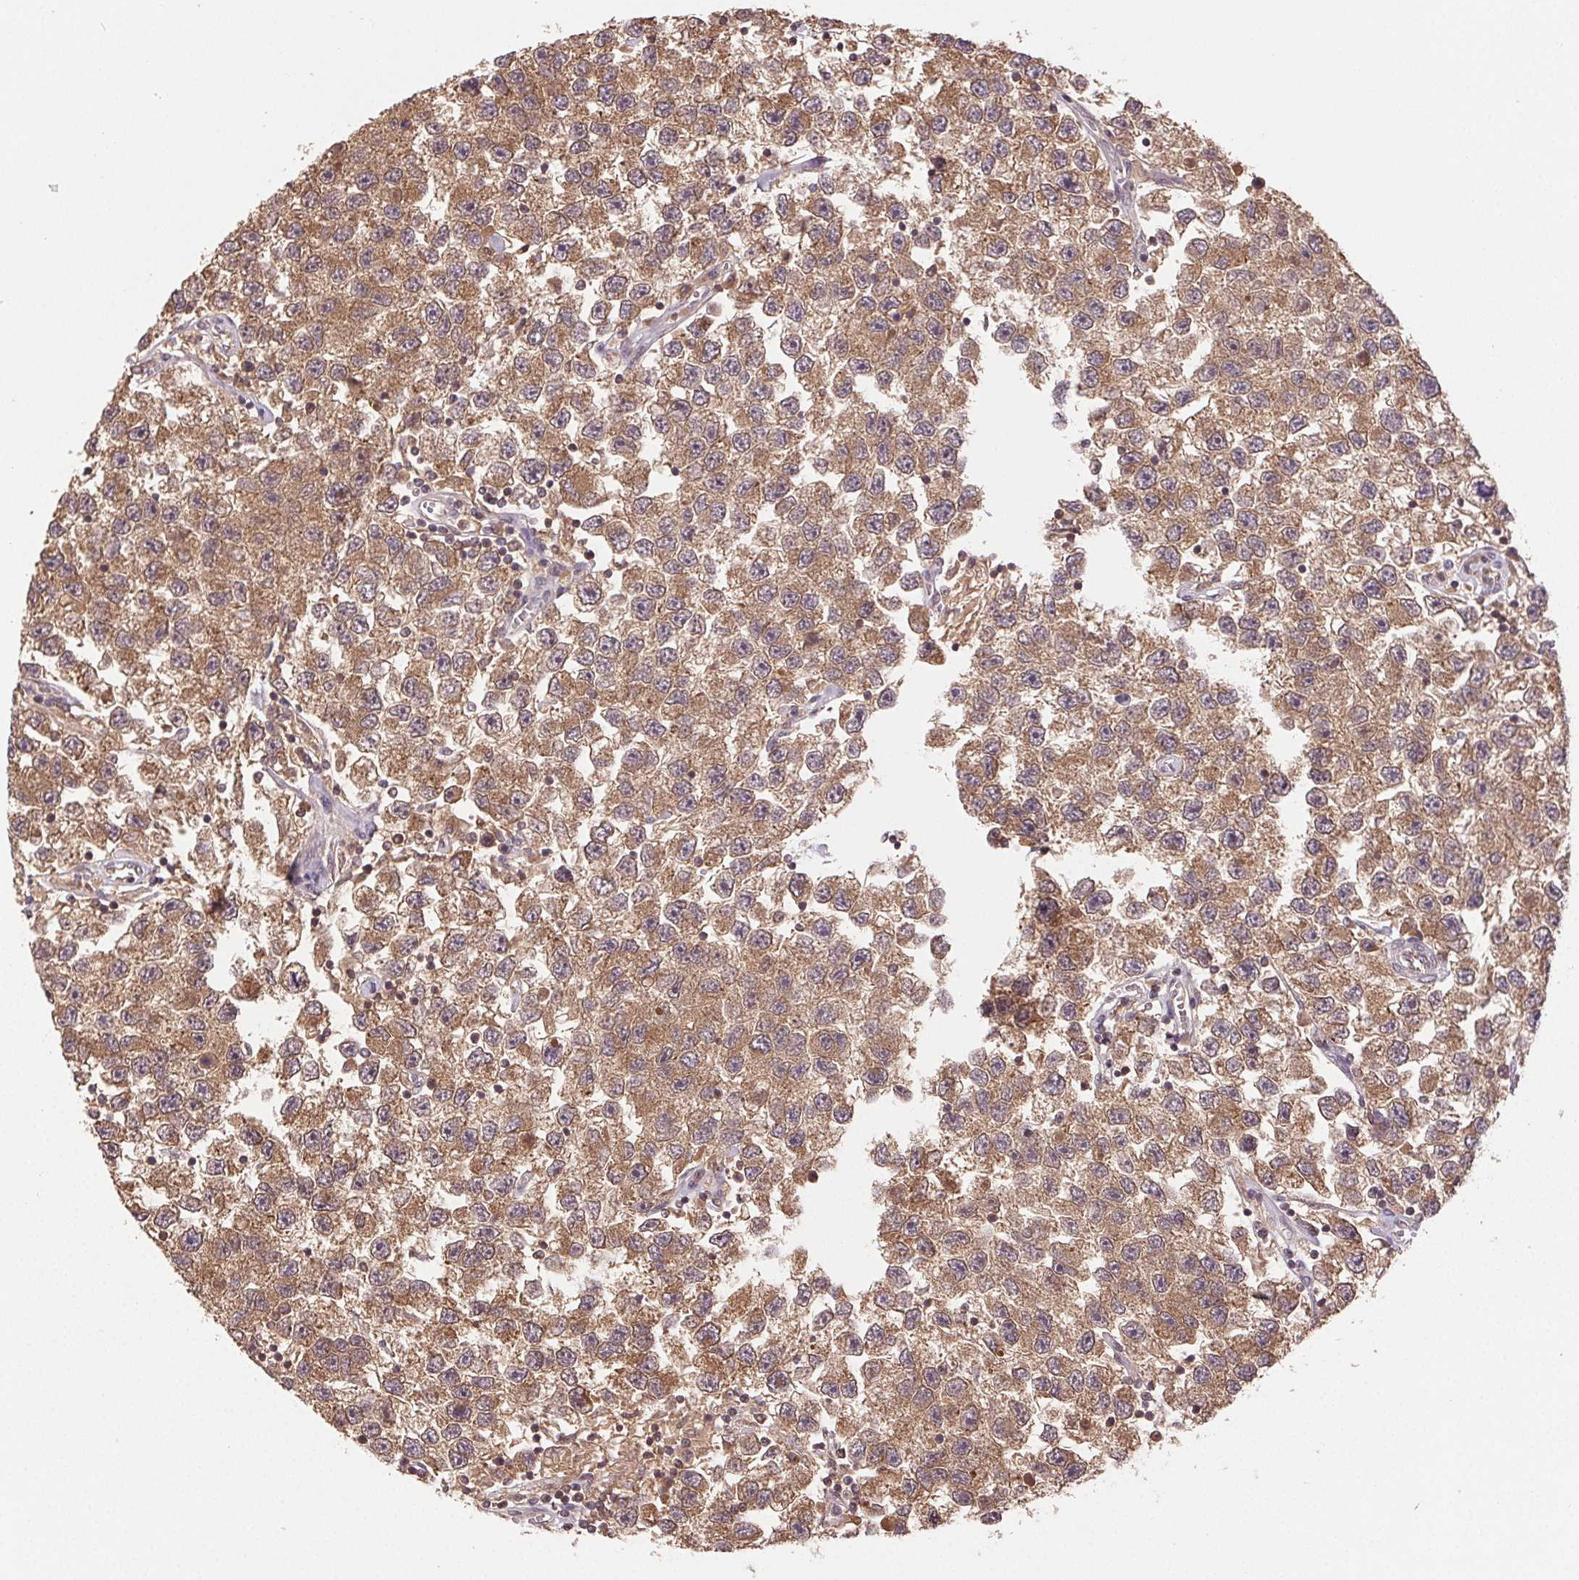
{"staining": {"intensity": "moderate", "quantity": ">75%", "location": "cytoplasmic/membranous"}, "tissue": "testis cancer", "cell_type": "Tumor cells", "image_type": "cancer", "snomed": [{"axis": "morphology", "description": "Seminoma, NOS"}, {"axis": "topography", "description": "Testis"}], "caption": "Testis cancer (seminoma) stained with DAB immunohistochemistry (IHC) shows medium levels of moderate cytoplasmic/membranous staining in about >75% of tumor cells.", "gene": "GDI2", "patient": {"sex": "male", "age": 26}}